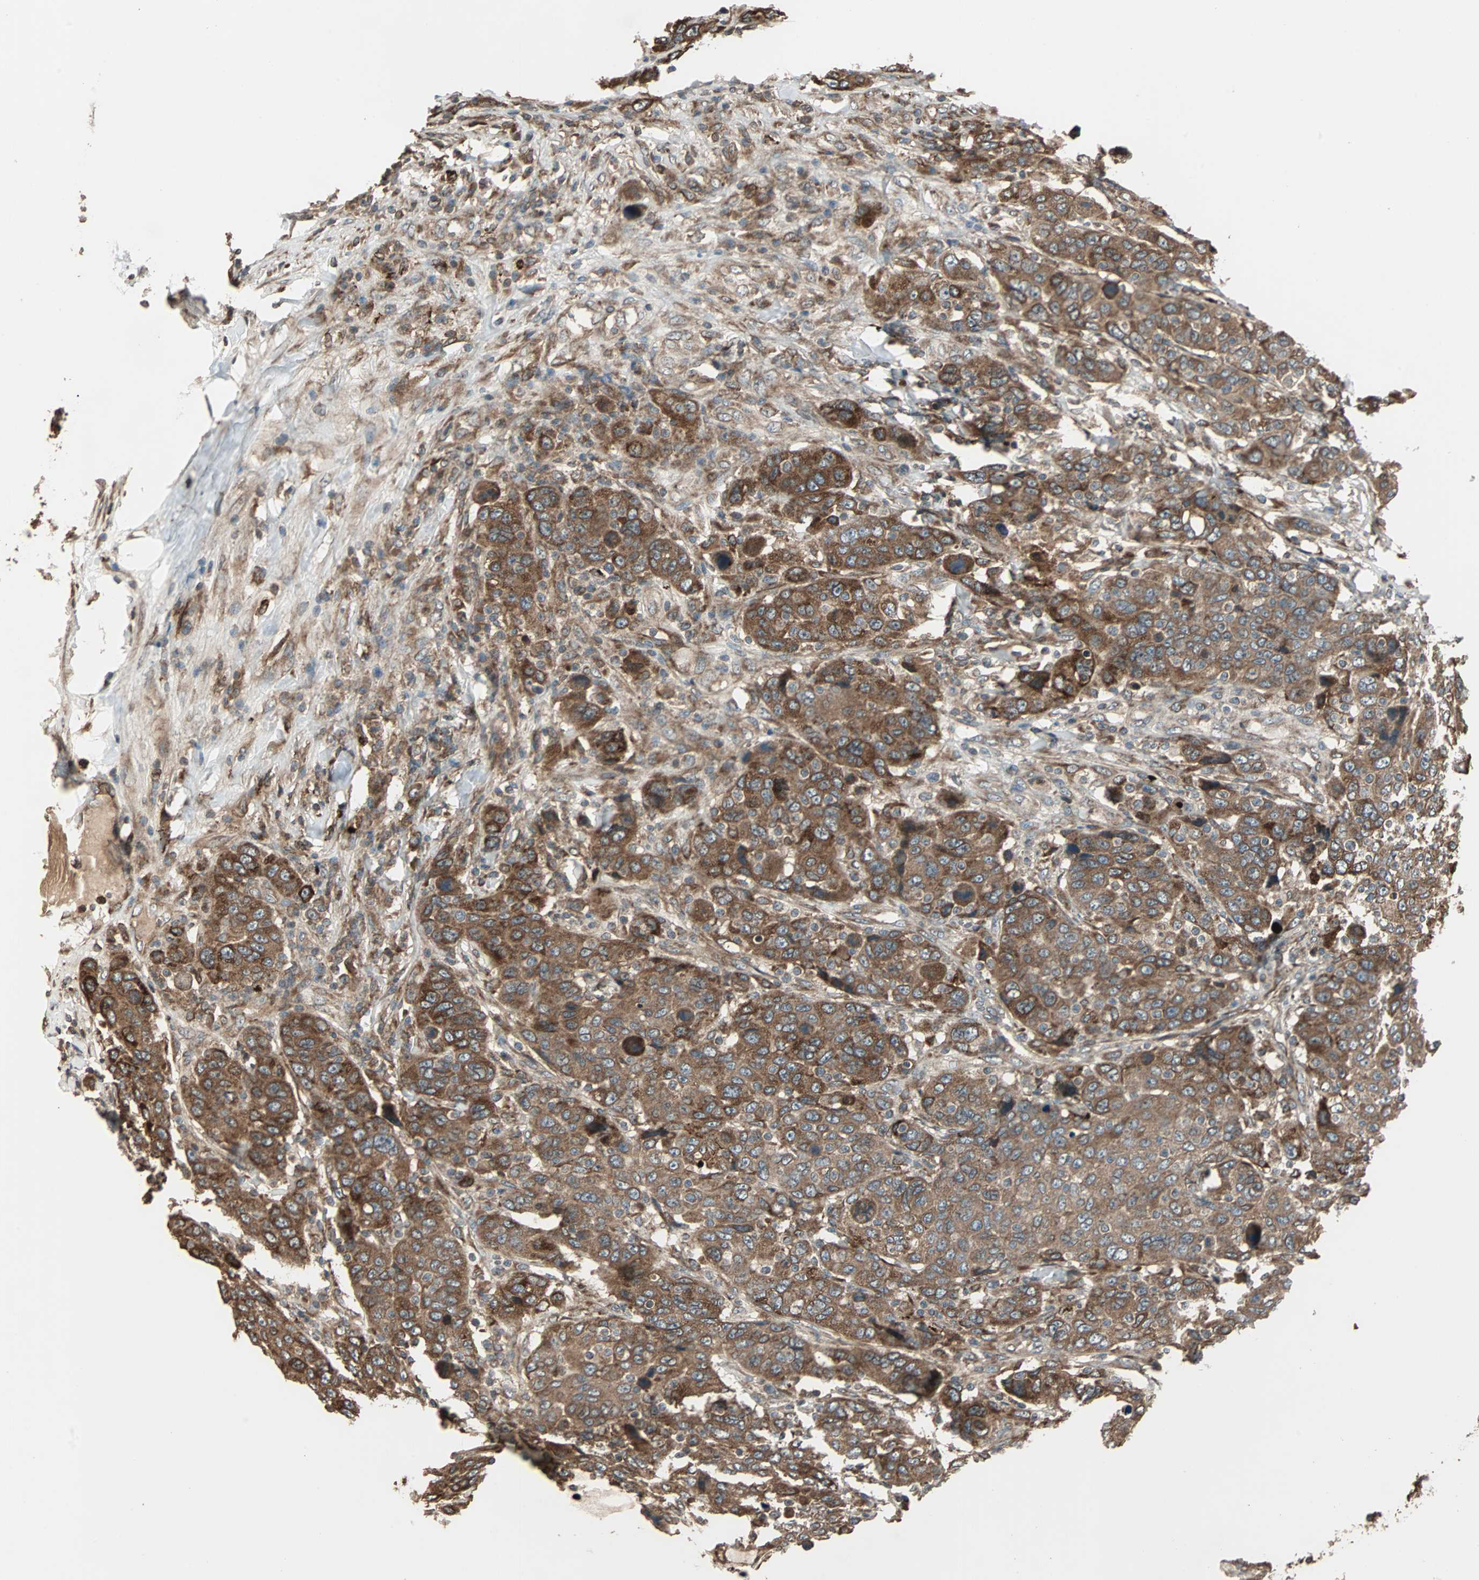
{"staining": {"intensity": "strong", "quantity": ">75%", "location": "cytoplasmic/membranous"}, "tissue": "breast cancer", "cell_type": "Tumor cells", "image_type": "cancer", "snomed": [{"axis": "morphology", "description": "Duct carcinoma"}, {"axis": "topography", "description": "Breast"}], "caption": "The photomicrograph demonstrates a brown stain indicating the presence of a protein in the cytoplasmic/membranous of tumor cells in breast cancer.", "gene": "RAB7A", "patient": {"sex": "female", "age": 37}}